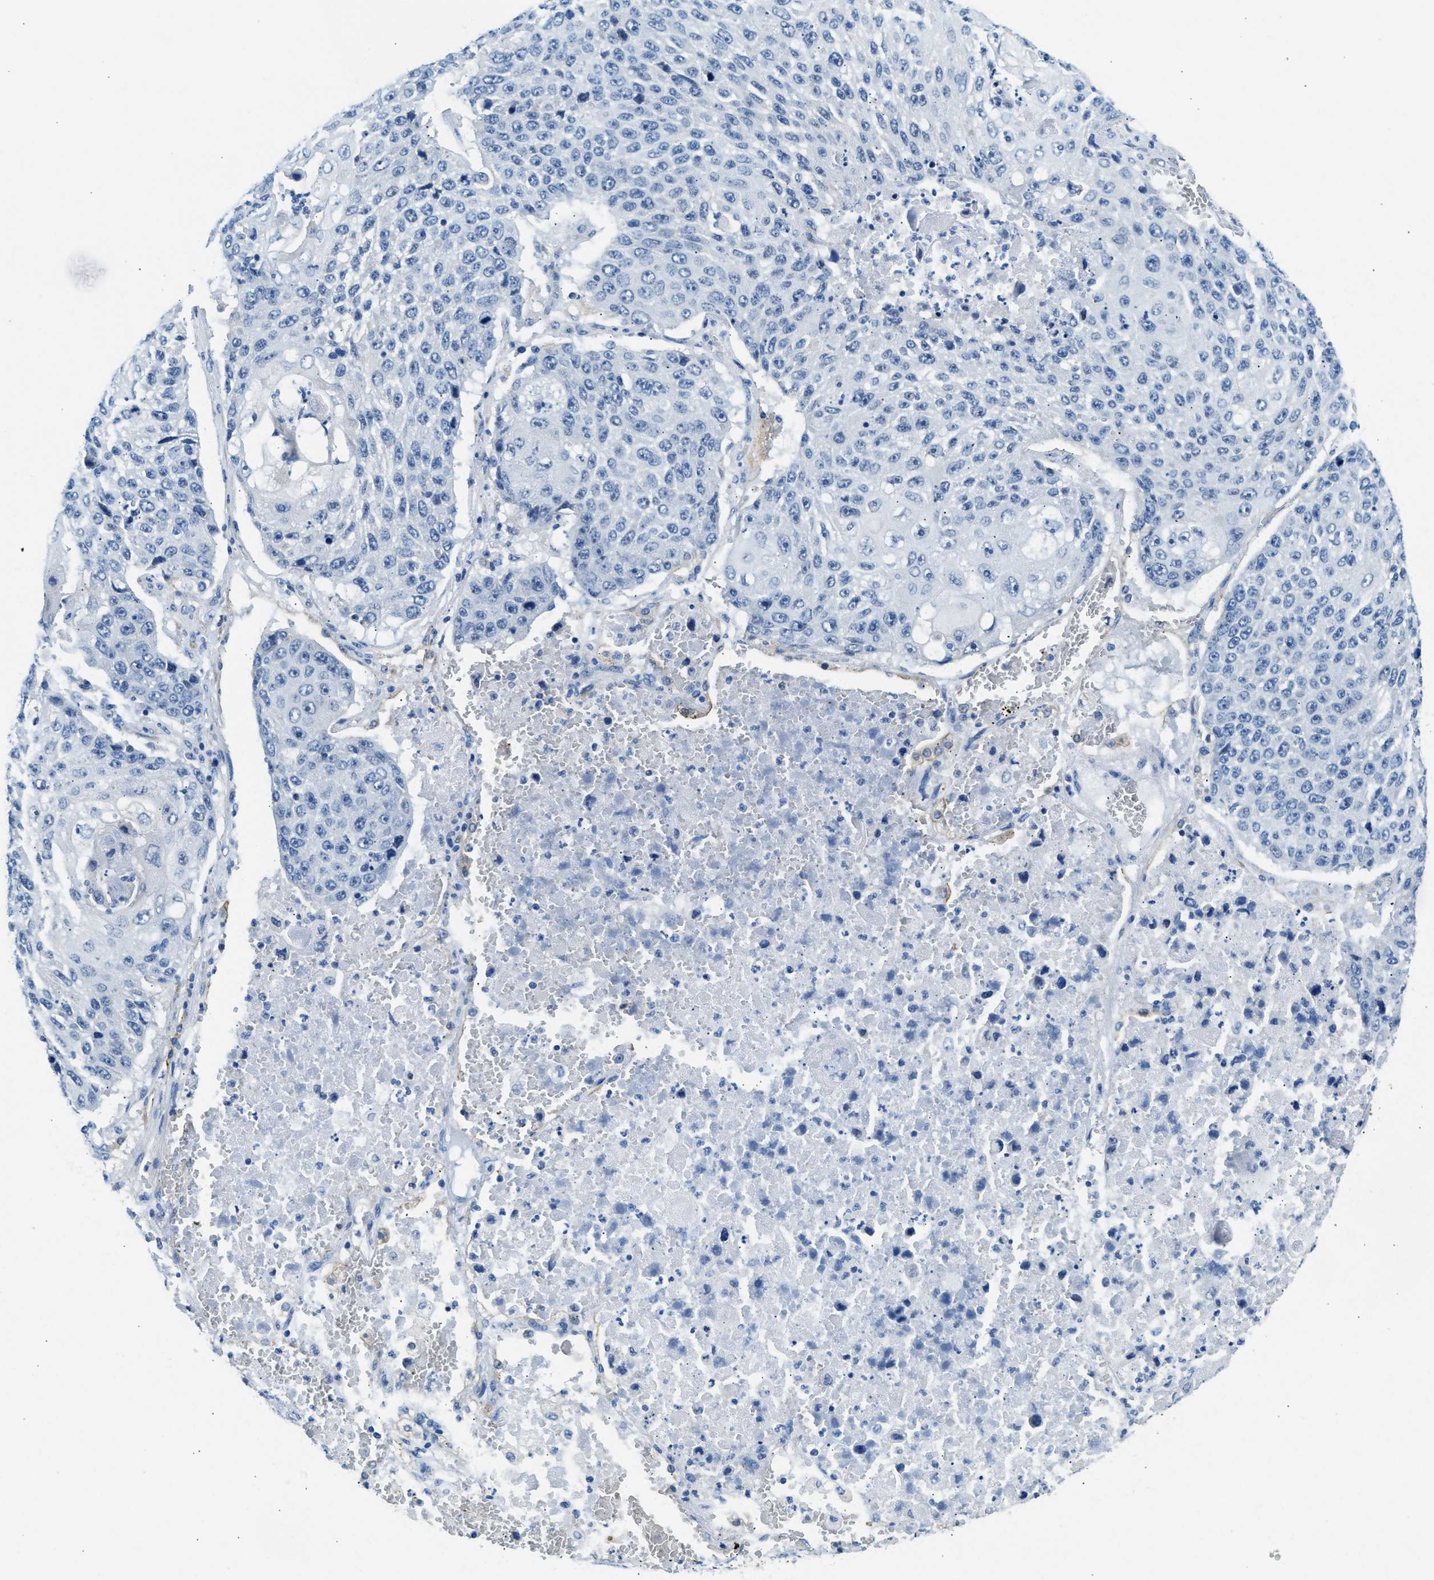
{"staining": {"intensity": "negative", "quantity": "none", "location": "none"}, "tissue": "lung cancer", "cell_type": "Tumor cells", "image_type": "cancer", "snomed": [{"axis": "morphology", "description": "Squamous cell carcinoma, NOS"}, {"axis": "topography", "description": "Lung"}], "caption": "Immunohistochemistry (IHC) photomicrograph of human squamous cell carcinoma (lung) stained for a protein (brown), which demonstrates no staining in tumor cells.", "gene": "CLDN18", "patient": {"sex": "male", "age": 61}}